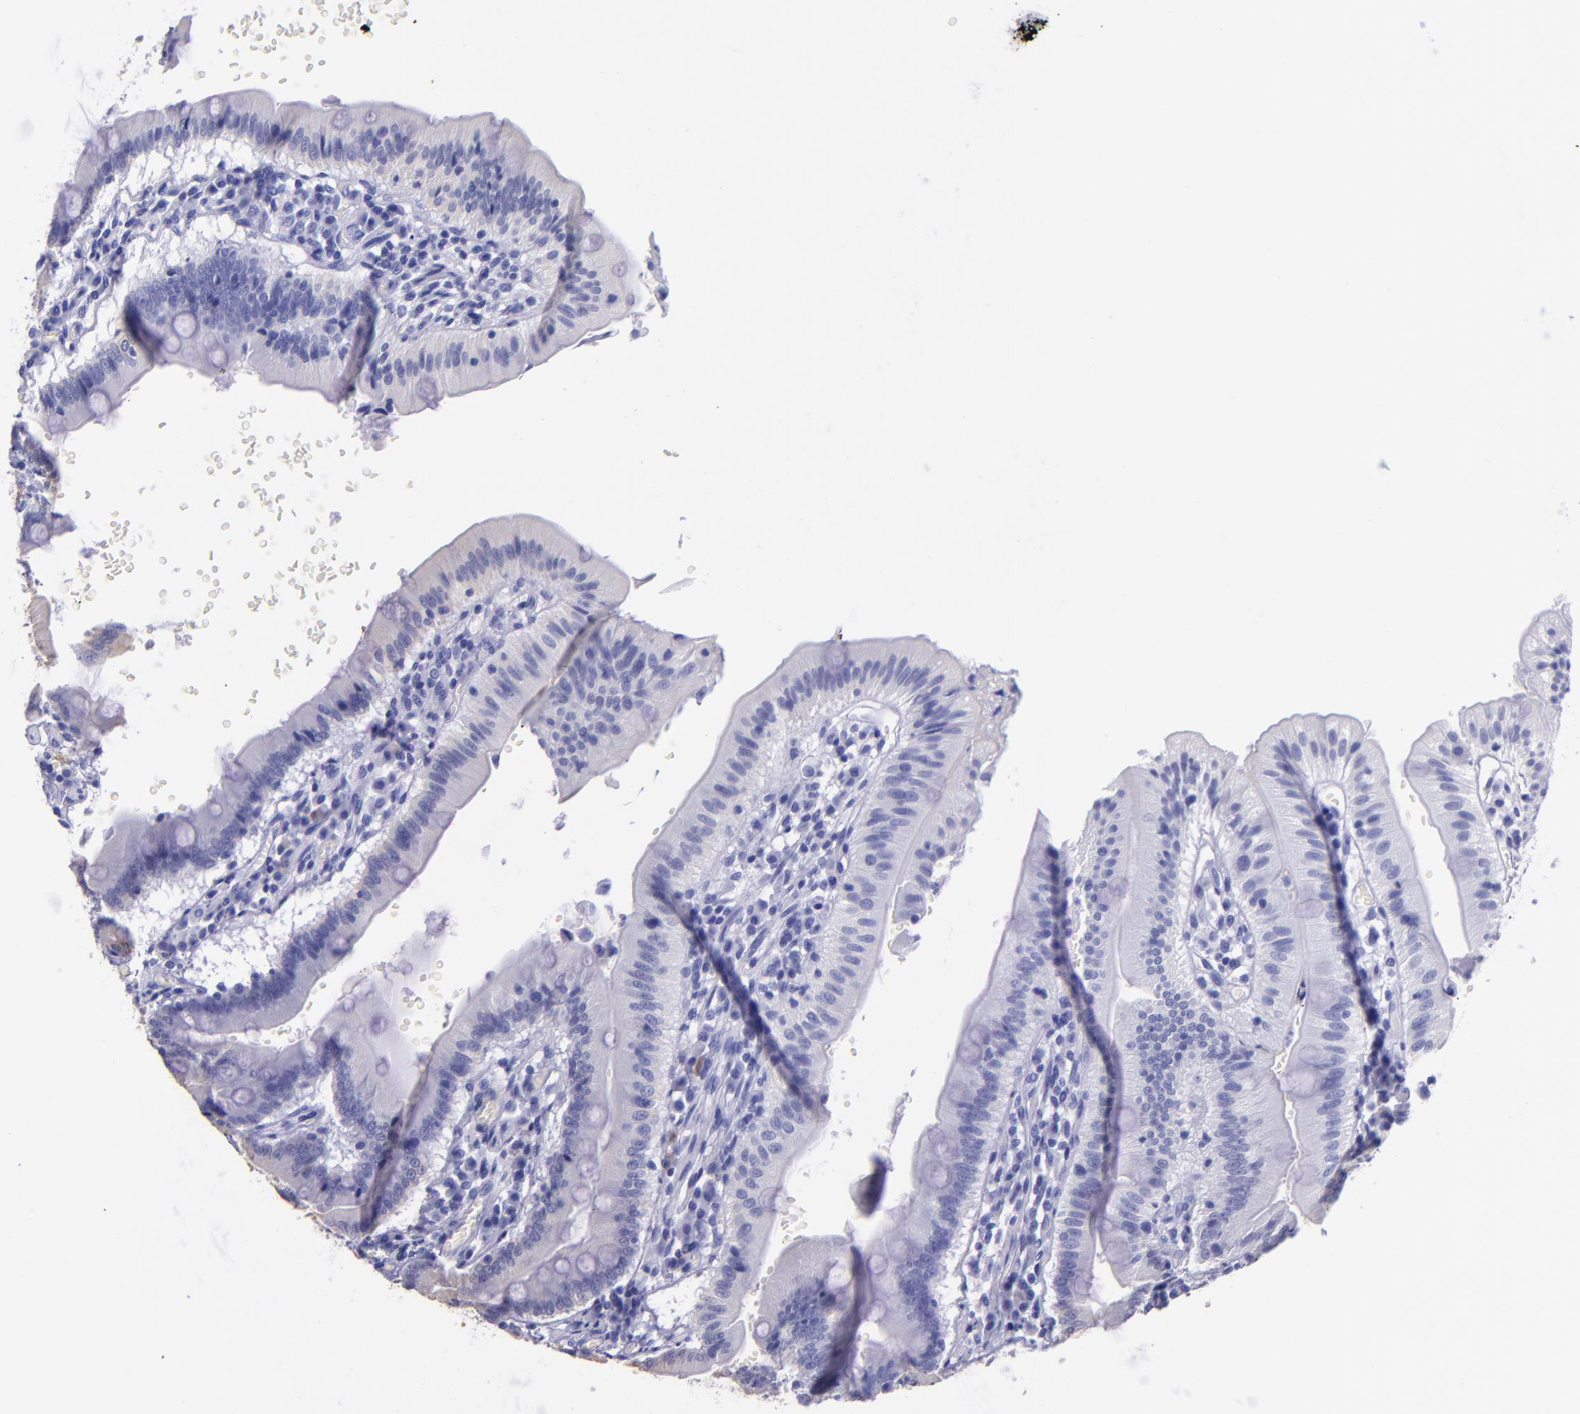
{"staining": {"intensity": "negative", "quantity": "none", "location": "none"}, "tissue": "small intestine", "cell_type": "Glandular cells", "image_type": "normal", "snomed": [{"axis": "morphology", "description": "Normal tissue, NOS"}, {"axis": "topography", "description": "Small intestine"}], "caption": "This is an immunohistochemistry (IHC) micrograph of benign small intestine. There is no positivity in glandular cells.", "gene": "KRT4", "patient": {"sex": "male", "age": 71}}